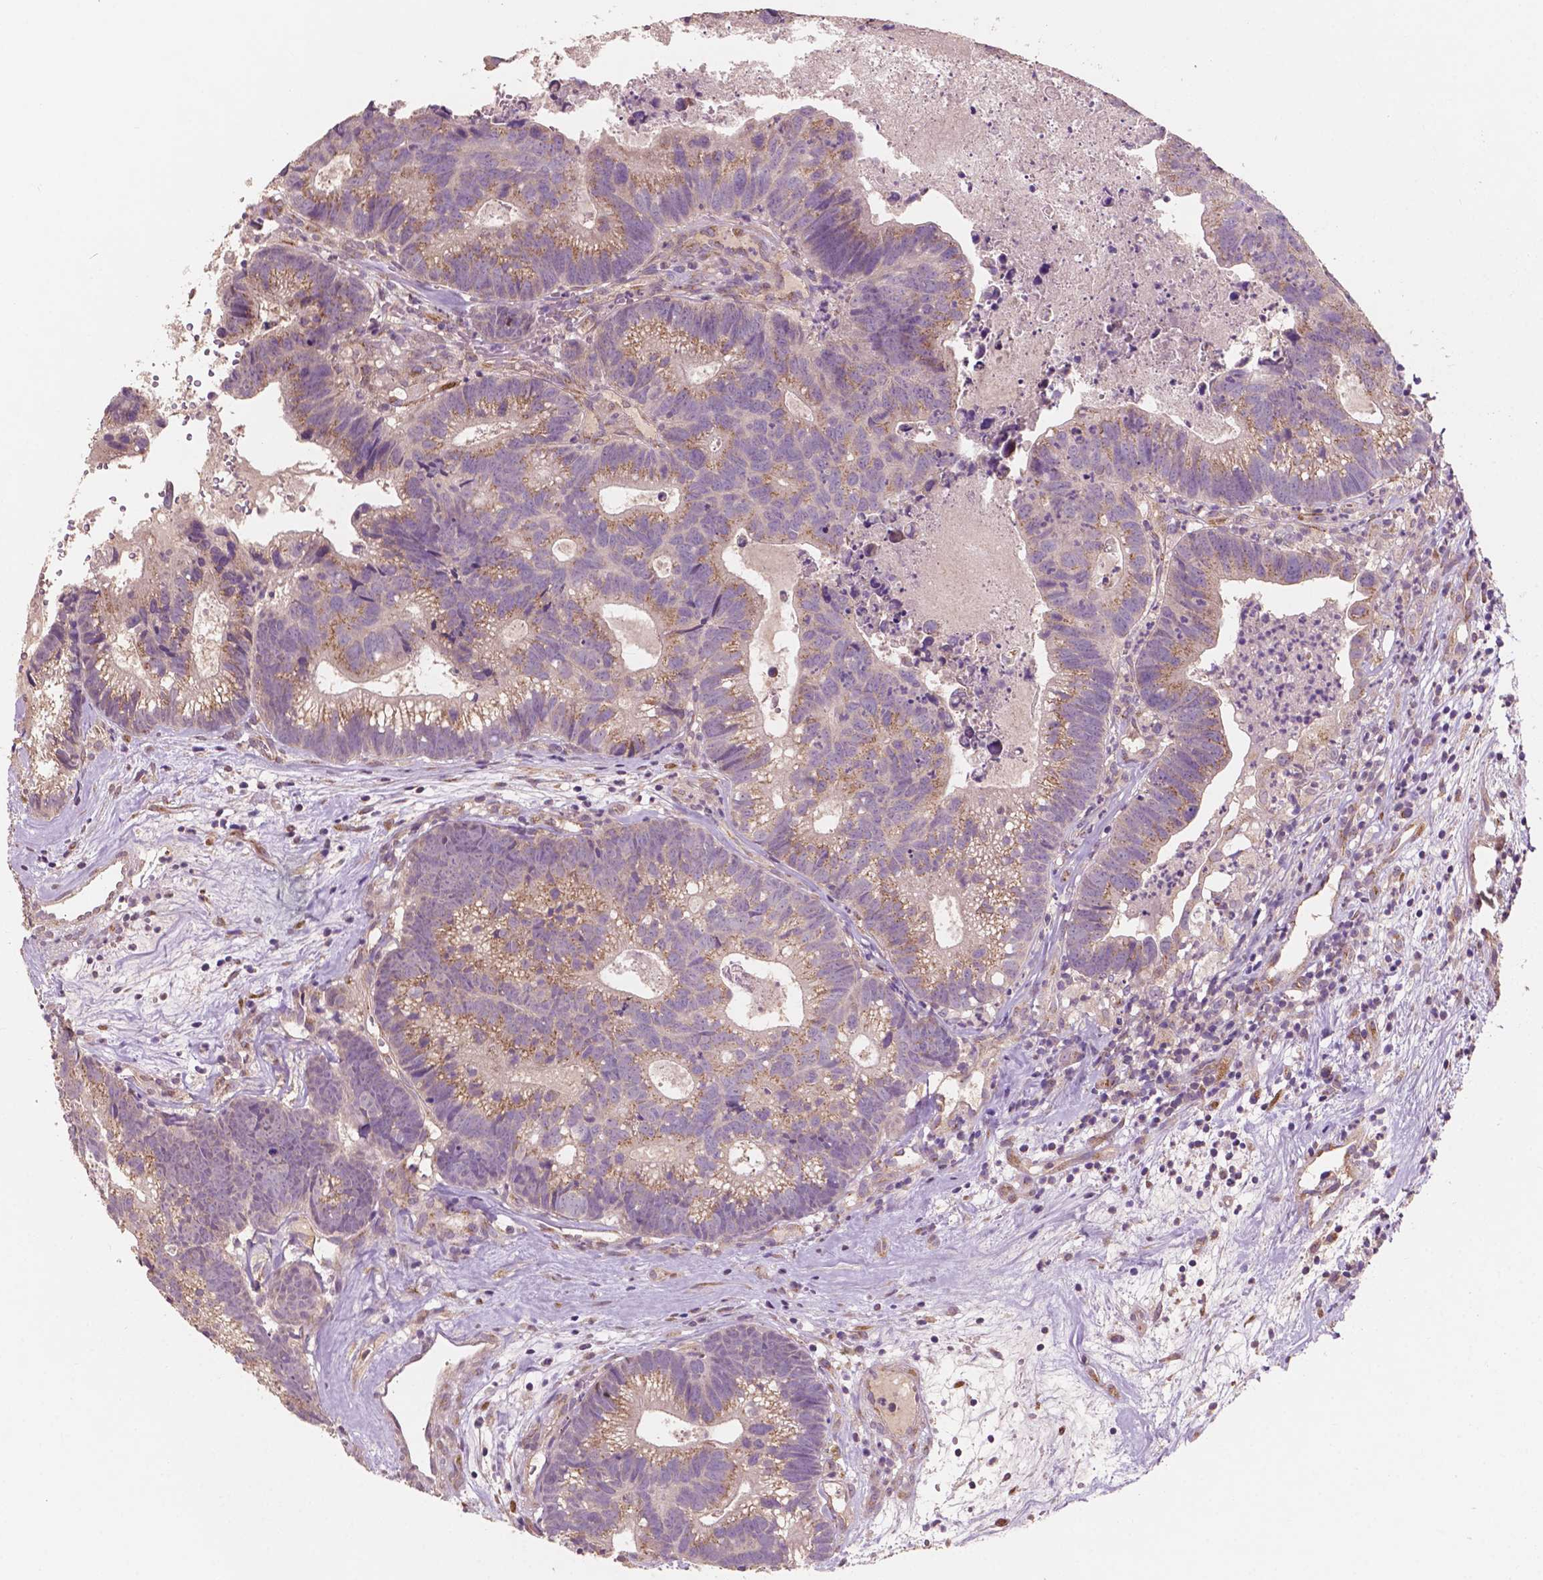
{"staining": {"intensity": "moderate", "quantity": "25%-75%", "location": "cytoplasmic/membranous"}, "tissue": "head and neck cancer", "cell_type": "Tumor cells", "image_type": "cancer", "snomed": [{"axis": "morphology", "description": "Adenocarcinoma, NOS"}, {"axis": "topography", "description": "Head-Neck"}], "caption": "A photomicrograph of head and neck adenocarcinoma stained for a protein demonstrates moderate cytoplasmic/membranous brown staining in tumor cells.", "gene": "CHPT1", "patient": {"sex": "male", "age": 62}}